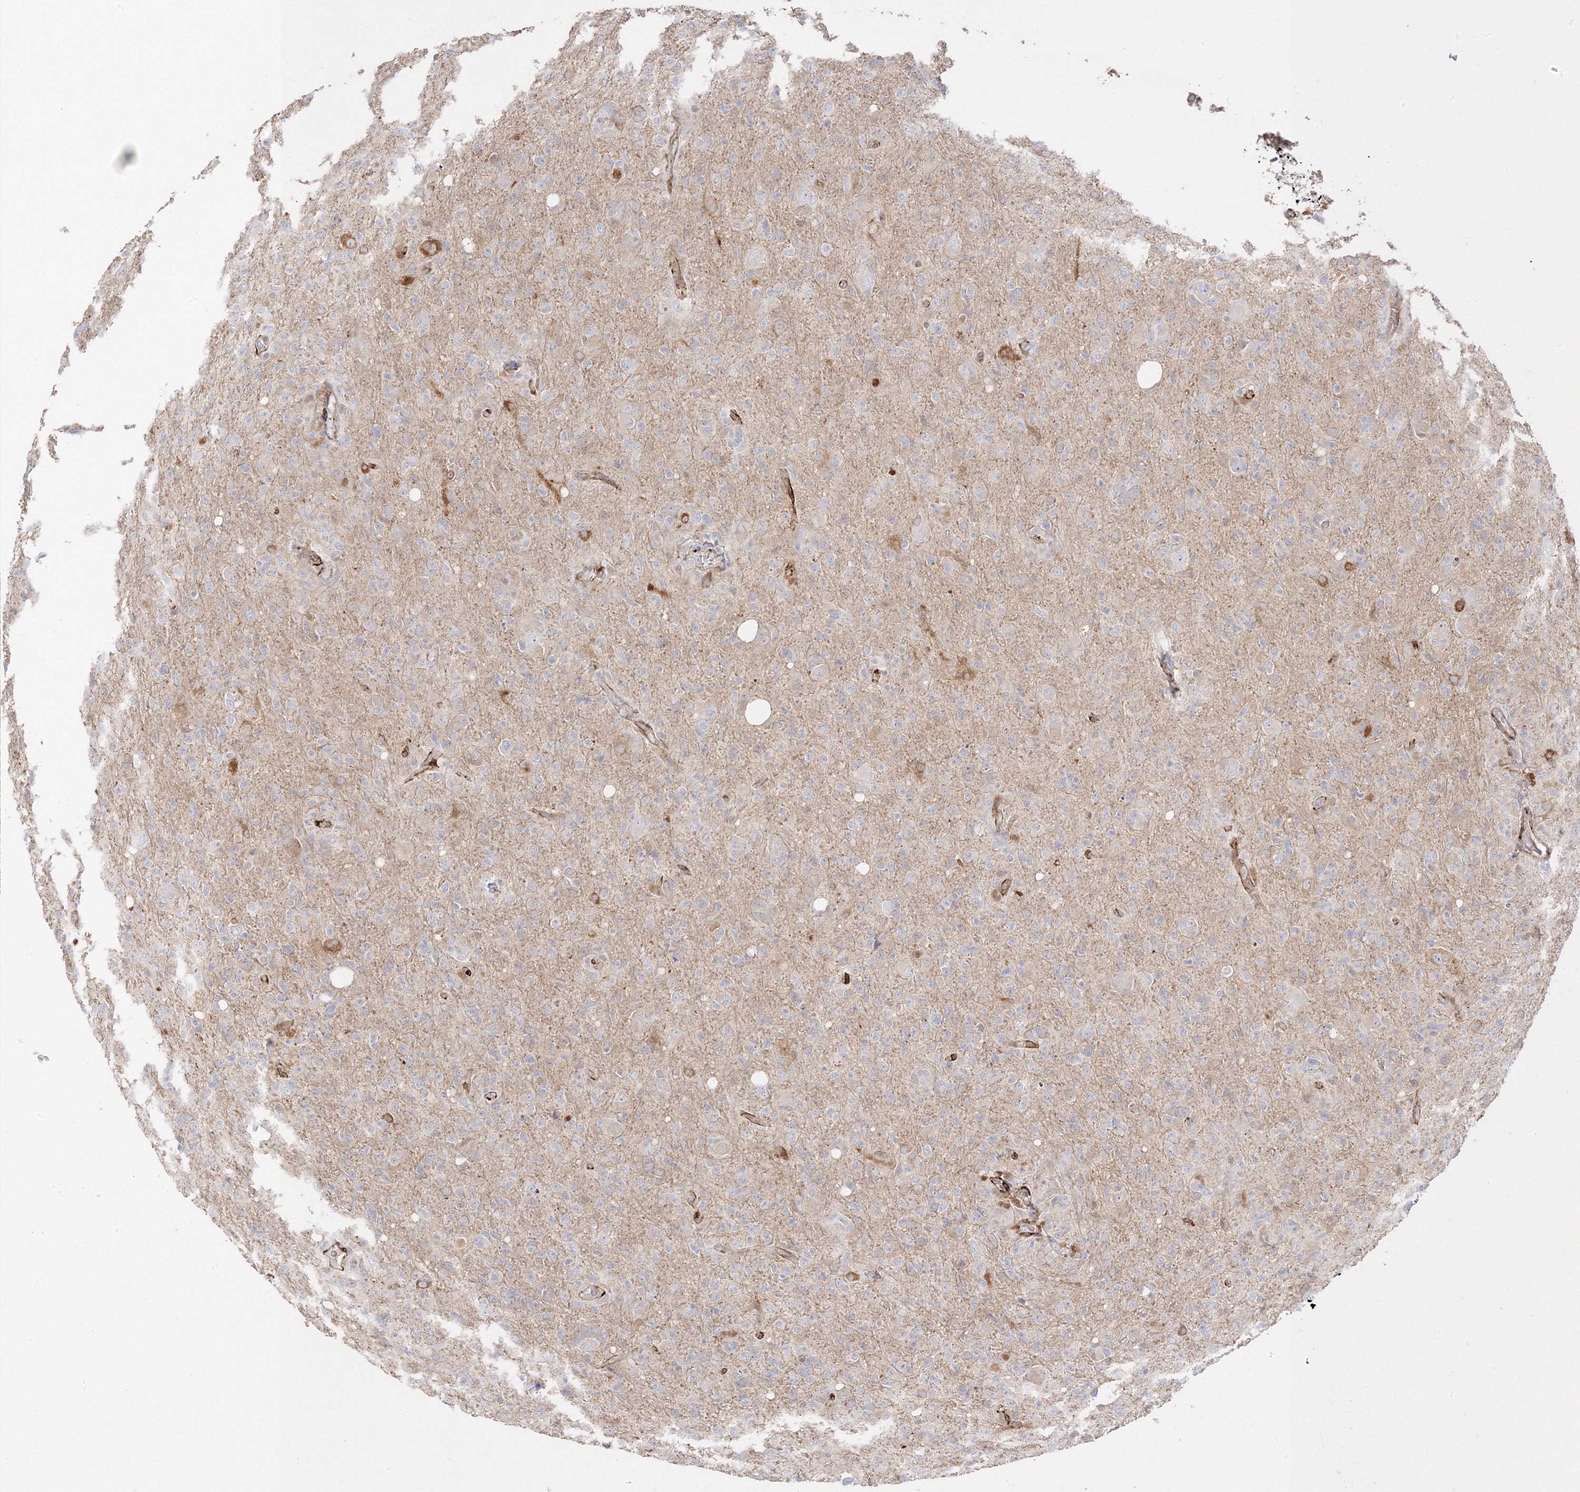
{"staining": {"intensity": "negative", "quantity": "none", "location": "none"}, "tissue": "glioma", "cell_type": "Tumor cells", "image_type": "cancer", "snomed": [{"axis": "morphology", "description": "Glioma, malignant, High grade"}, {"axis": "topography", "description": "Brain"}], "caption": "IHC photomicrograph of human malignant high-grade glioma stained for a protein (brown), which displays no positivity in tumor cells.", "gene": "C2CD2", "patient": {"sex": "female", "age": 57}}